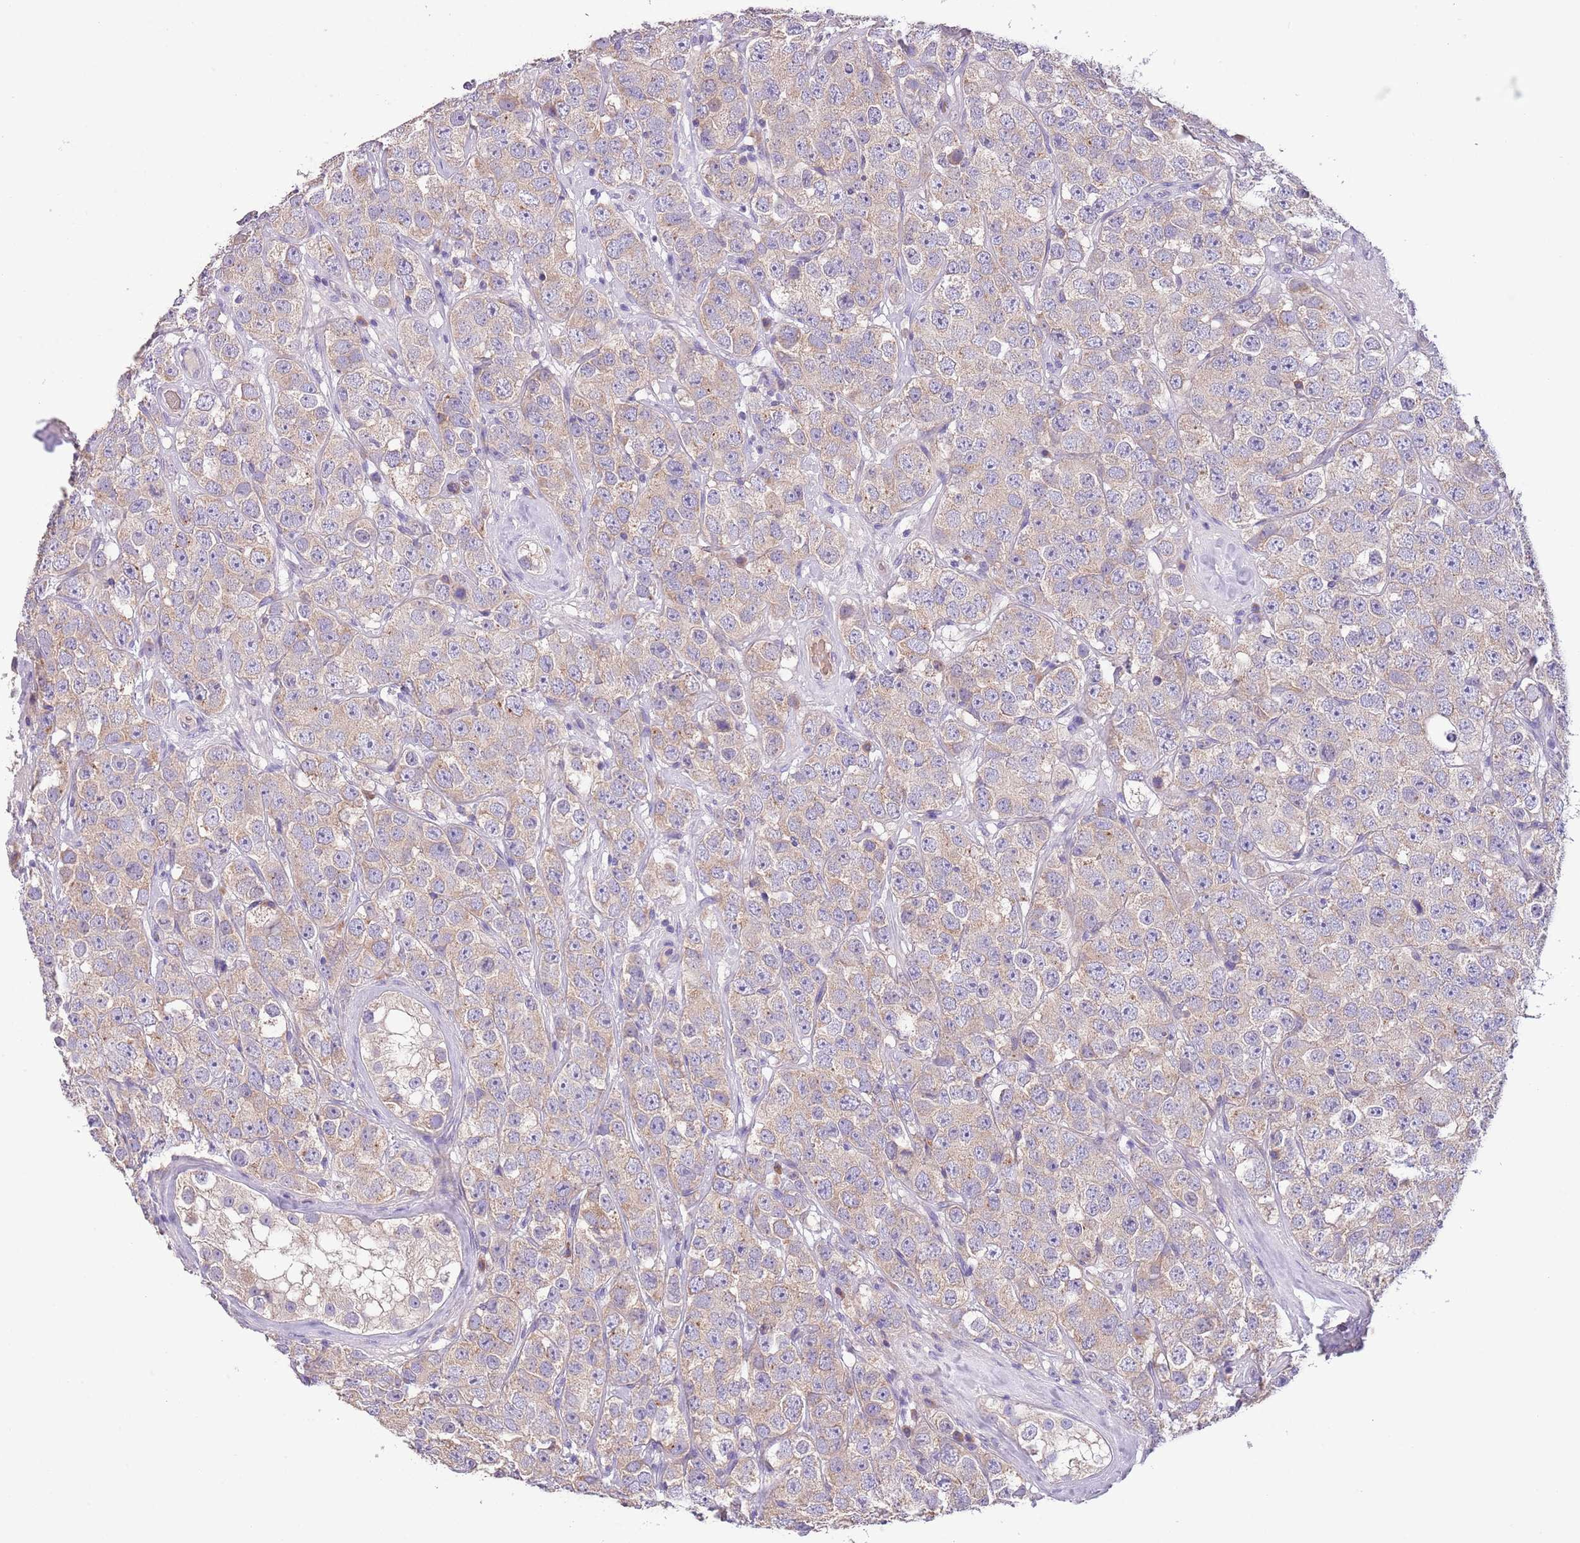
{"staining": {"intensity": "weak", "quantity": "<25%", "location": "cytoplasmic/membranous"}, "tissue": "testis cancer", "cell_type": "Tumor cells", "image_type": "cancer", "snomed": [{"axis": "morphology", "description": "Seminoma, NOS"}, {"axis": "topography", "description": "Testis"}], "caption": "This is an IHC photomicrograph of human testis cancer (seminoma). There is no positivity in tumor cells.", "gene": "ZNF658", "patient": {"sex": "male", "age": 28}}